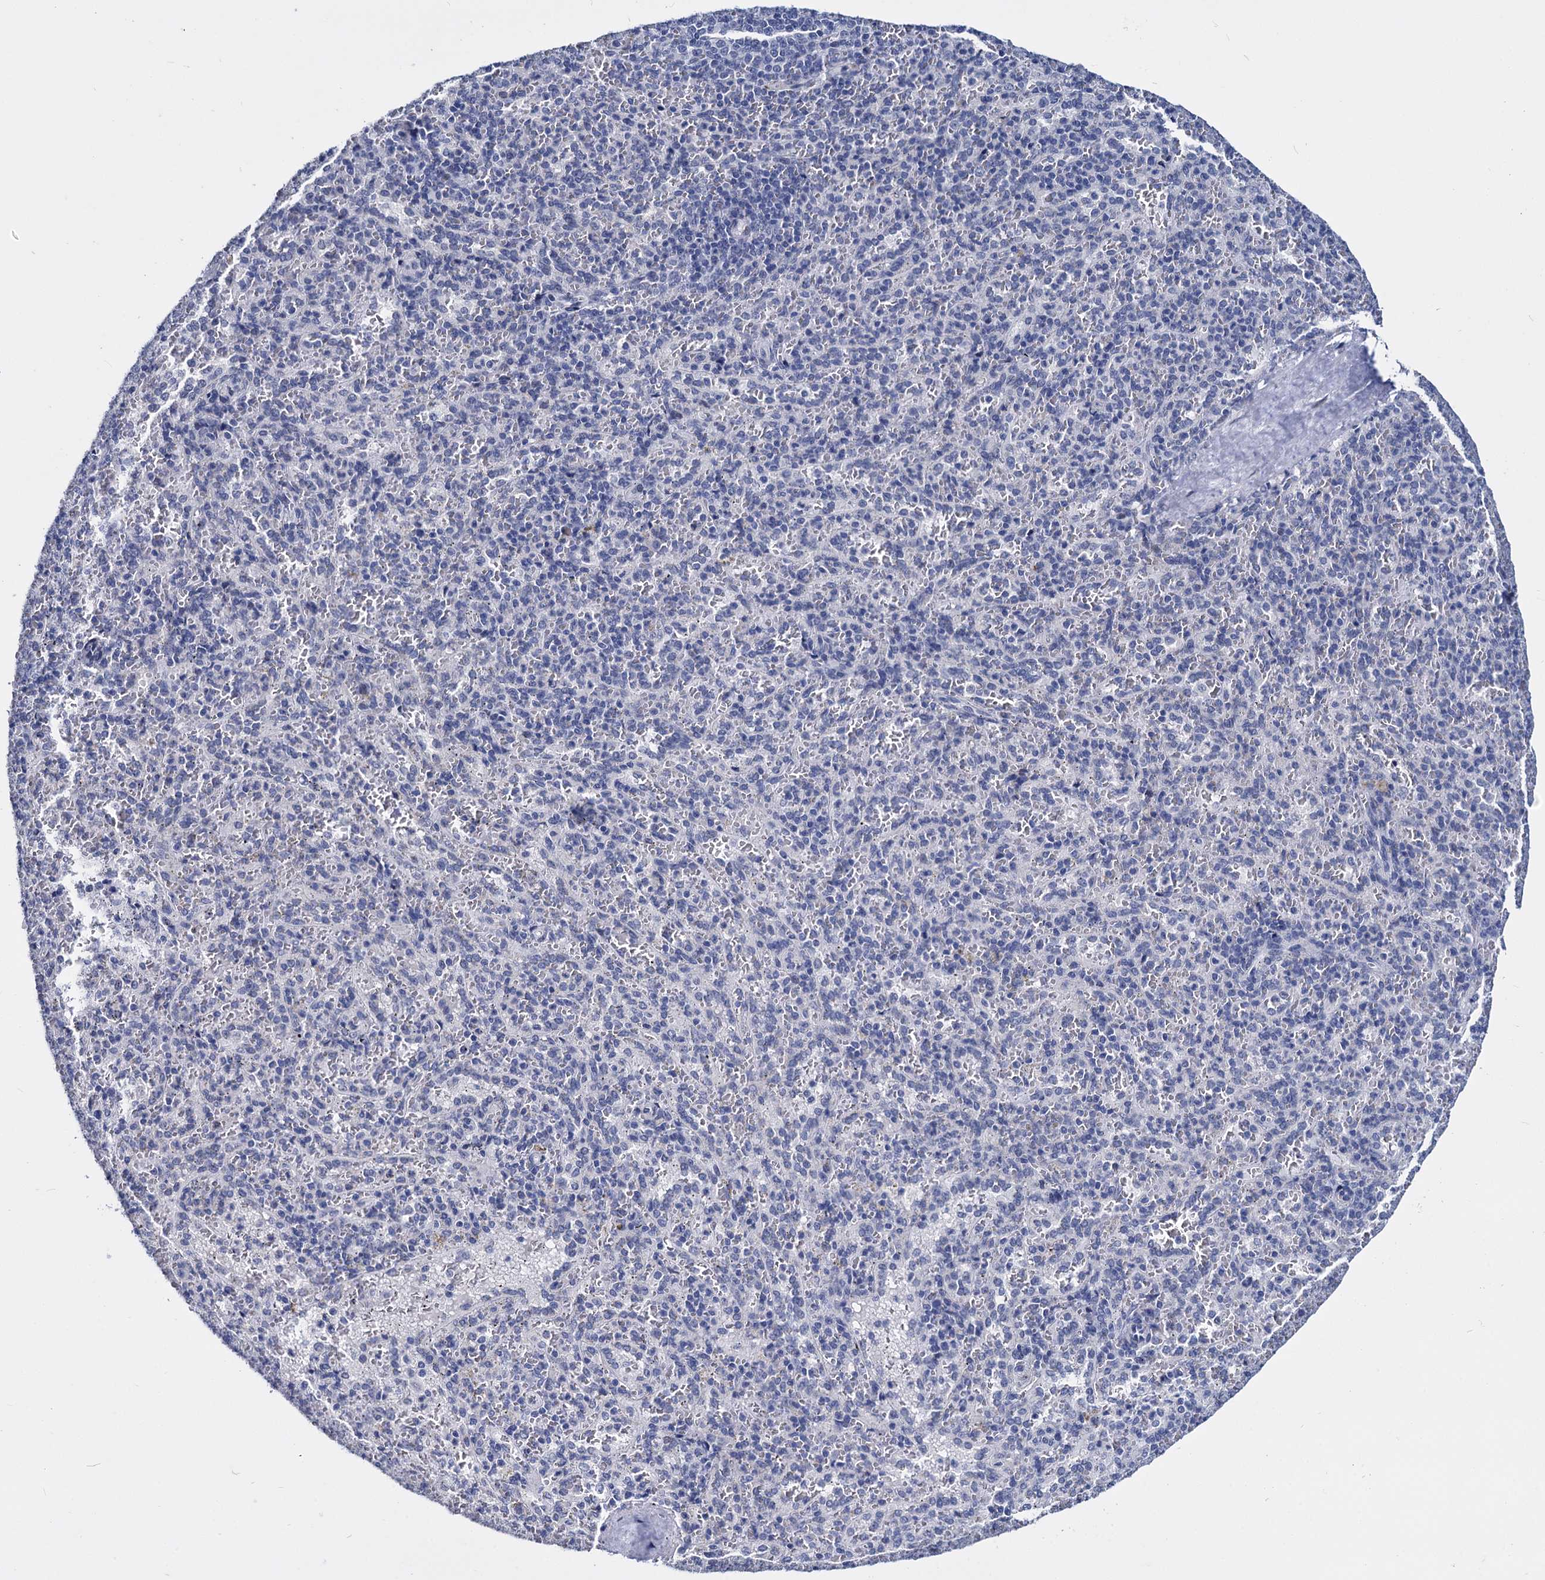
{"staining": {"intensity": "negative", "quantity": "none", "location": "none"}, "tissue": "spleen", "cell_type": "Cells in red pulp", "image_type": "normal", "snomed": [{"axis": "morphology", "description": "Normal tissue, NOS"}, {"axis": "topography", "description": "Spleen"}], "caption": "Spleen was stained to show a protein in brown. There is no significant positivity in cells in red pulp. (Stains: DAB (3,3'-diaminobenzidine) immunohistochemistry with hematoxylin counter stain, Microscopy: brightfield microscopy at high magnification).", "gene": "MAGEA4", "patient": {"sex": "female", "age": 21}}